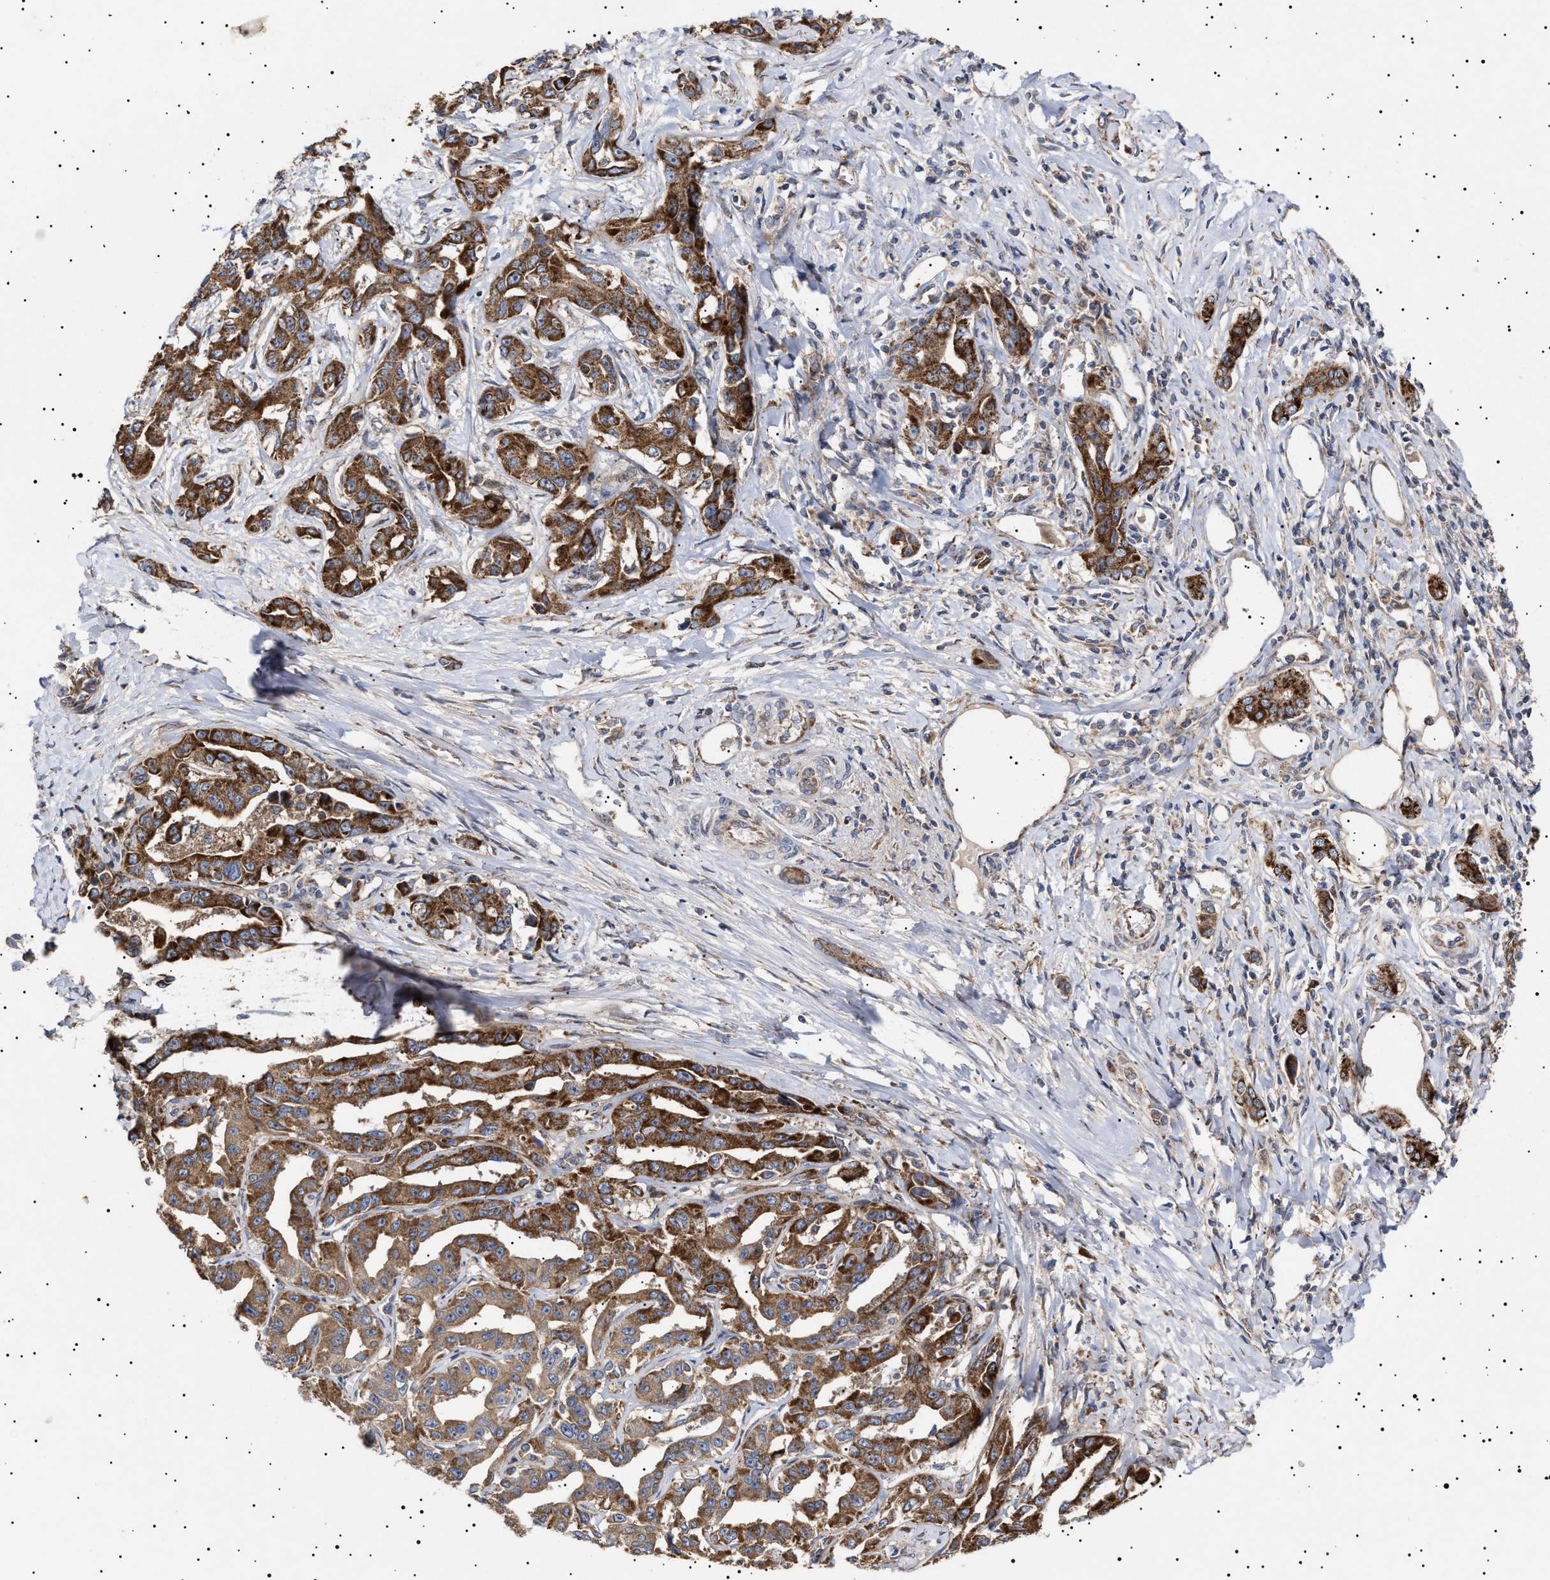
{"staining": {"intensity": "strong", "quantity": ">75%", "location": "cytoplasmic/membranous"}, "tissue": "liver cancer", "cell_type": "Tumor cells", "image_type": "cancer", "snomed": [{"axis": "morphology", "description": "Cholangiocarcinoma"}, {"axis": "topography", "description": "Liver"}], "caption": "IHC photomicrograph of neoplastic tissue: human liver cancer stained using immunohistochemistry shows high levels of strong protein expression localized specifically in the cytoplasmic/membranous of tumor cells, appearing as a cytoplasmic/membranous brown color.", "gene": "MRPL10", "patient": {"sex": "male", "age": 59}}